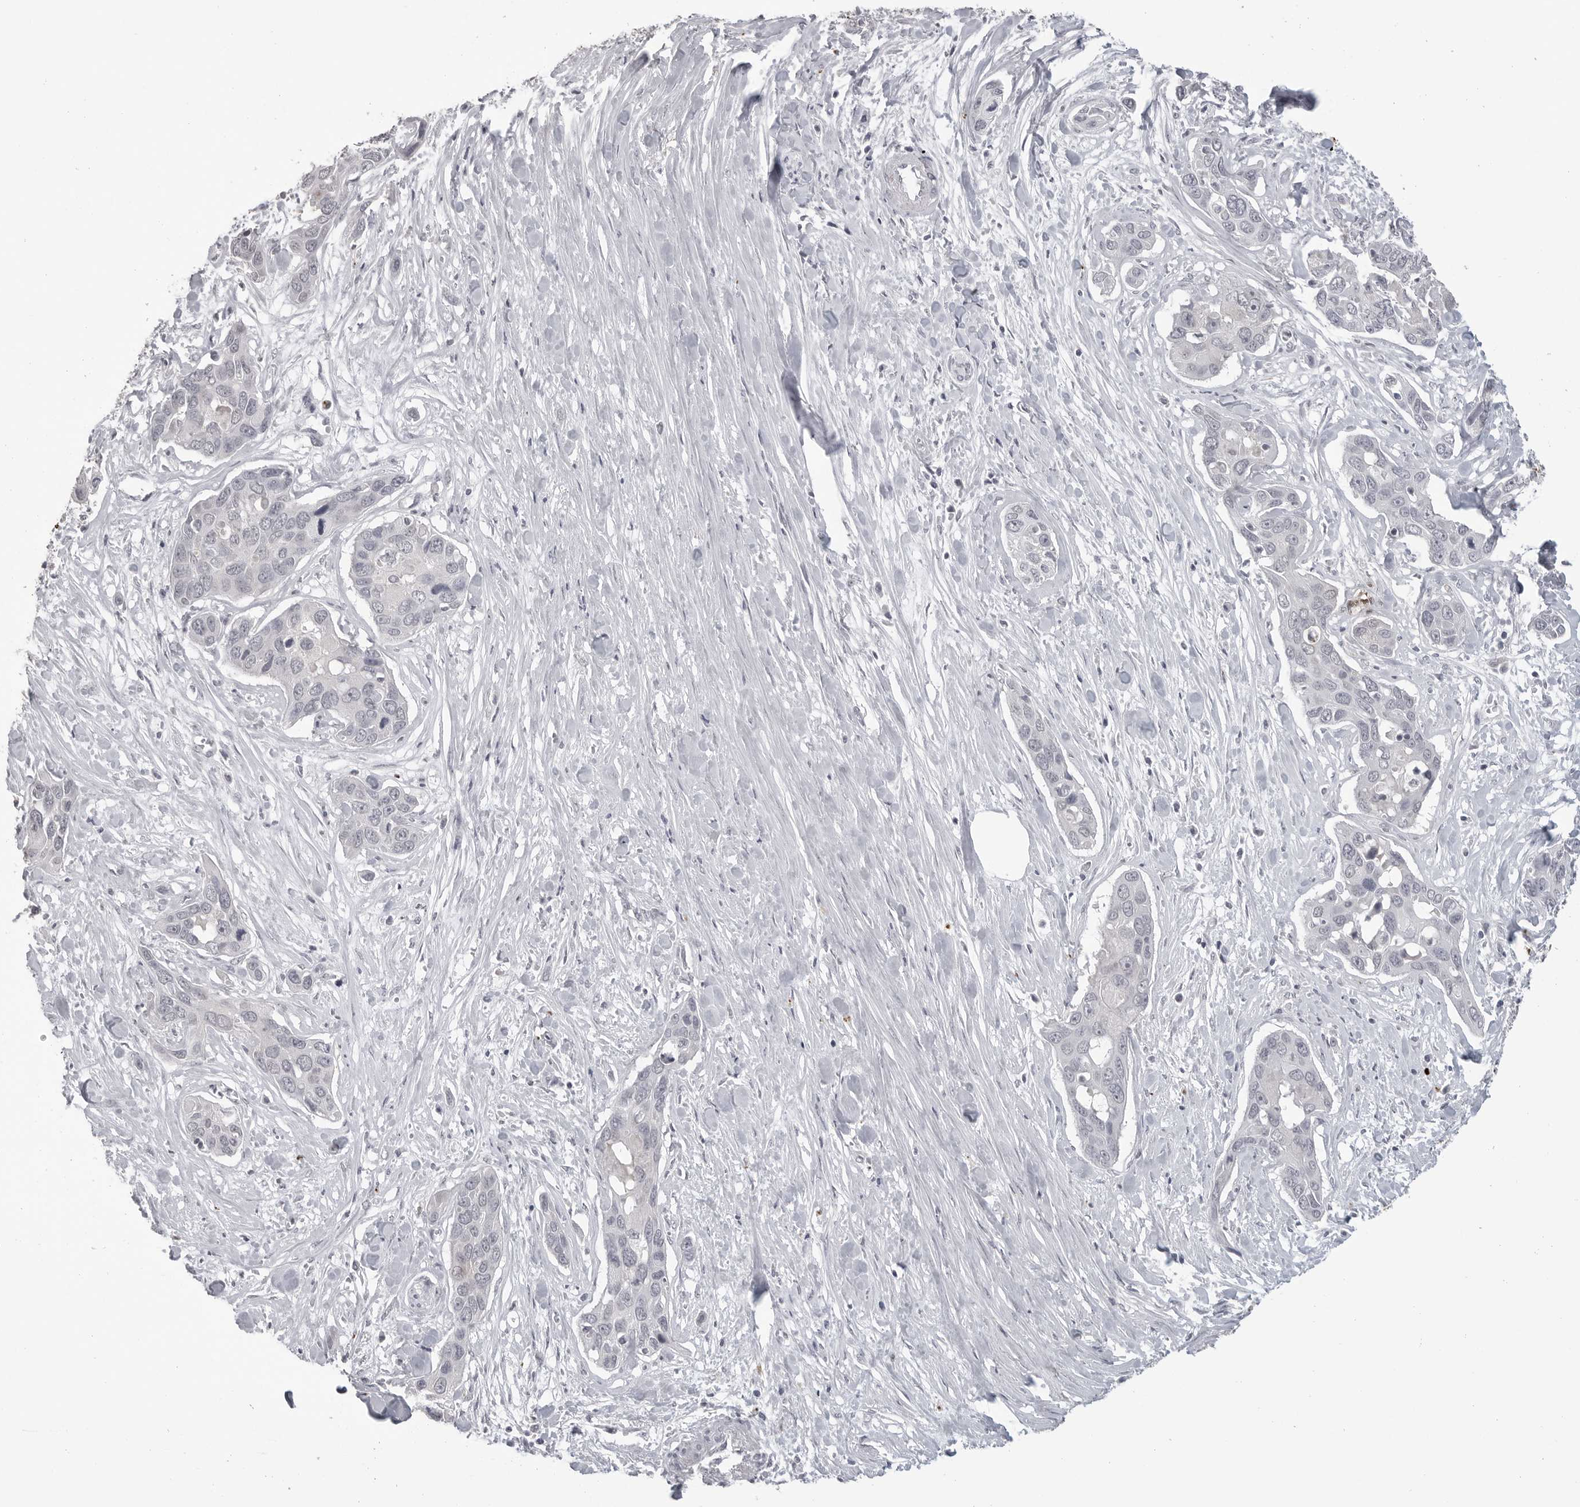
{"staining": {"intensity": "negative", "quantity": "none", "location": "none"}, "tissue": "pancreatic cancer", "cell_type": "Tumor cells", "image_type": "cancer", "snomed": [{"axis": "morphology", "description": "Adenocarcinoma, NOS"}, {"axis": "topography", "description": "Pancreas"}], "caption": "Immunohistochemistry (IHC) of human pancreatic cancer (adenocarcinoma) shows no staining in tumor cells. (Stains: DAB (3,3'-diaminobenzidine) IHC with hematoxylin counter stain, Microscopy: brightfield microscopy at high magnification).", "gene": "PRSS1", "patient": {"sex": "female", "age": 60}}